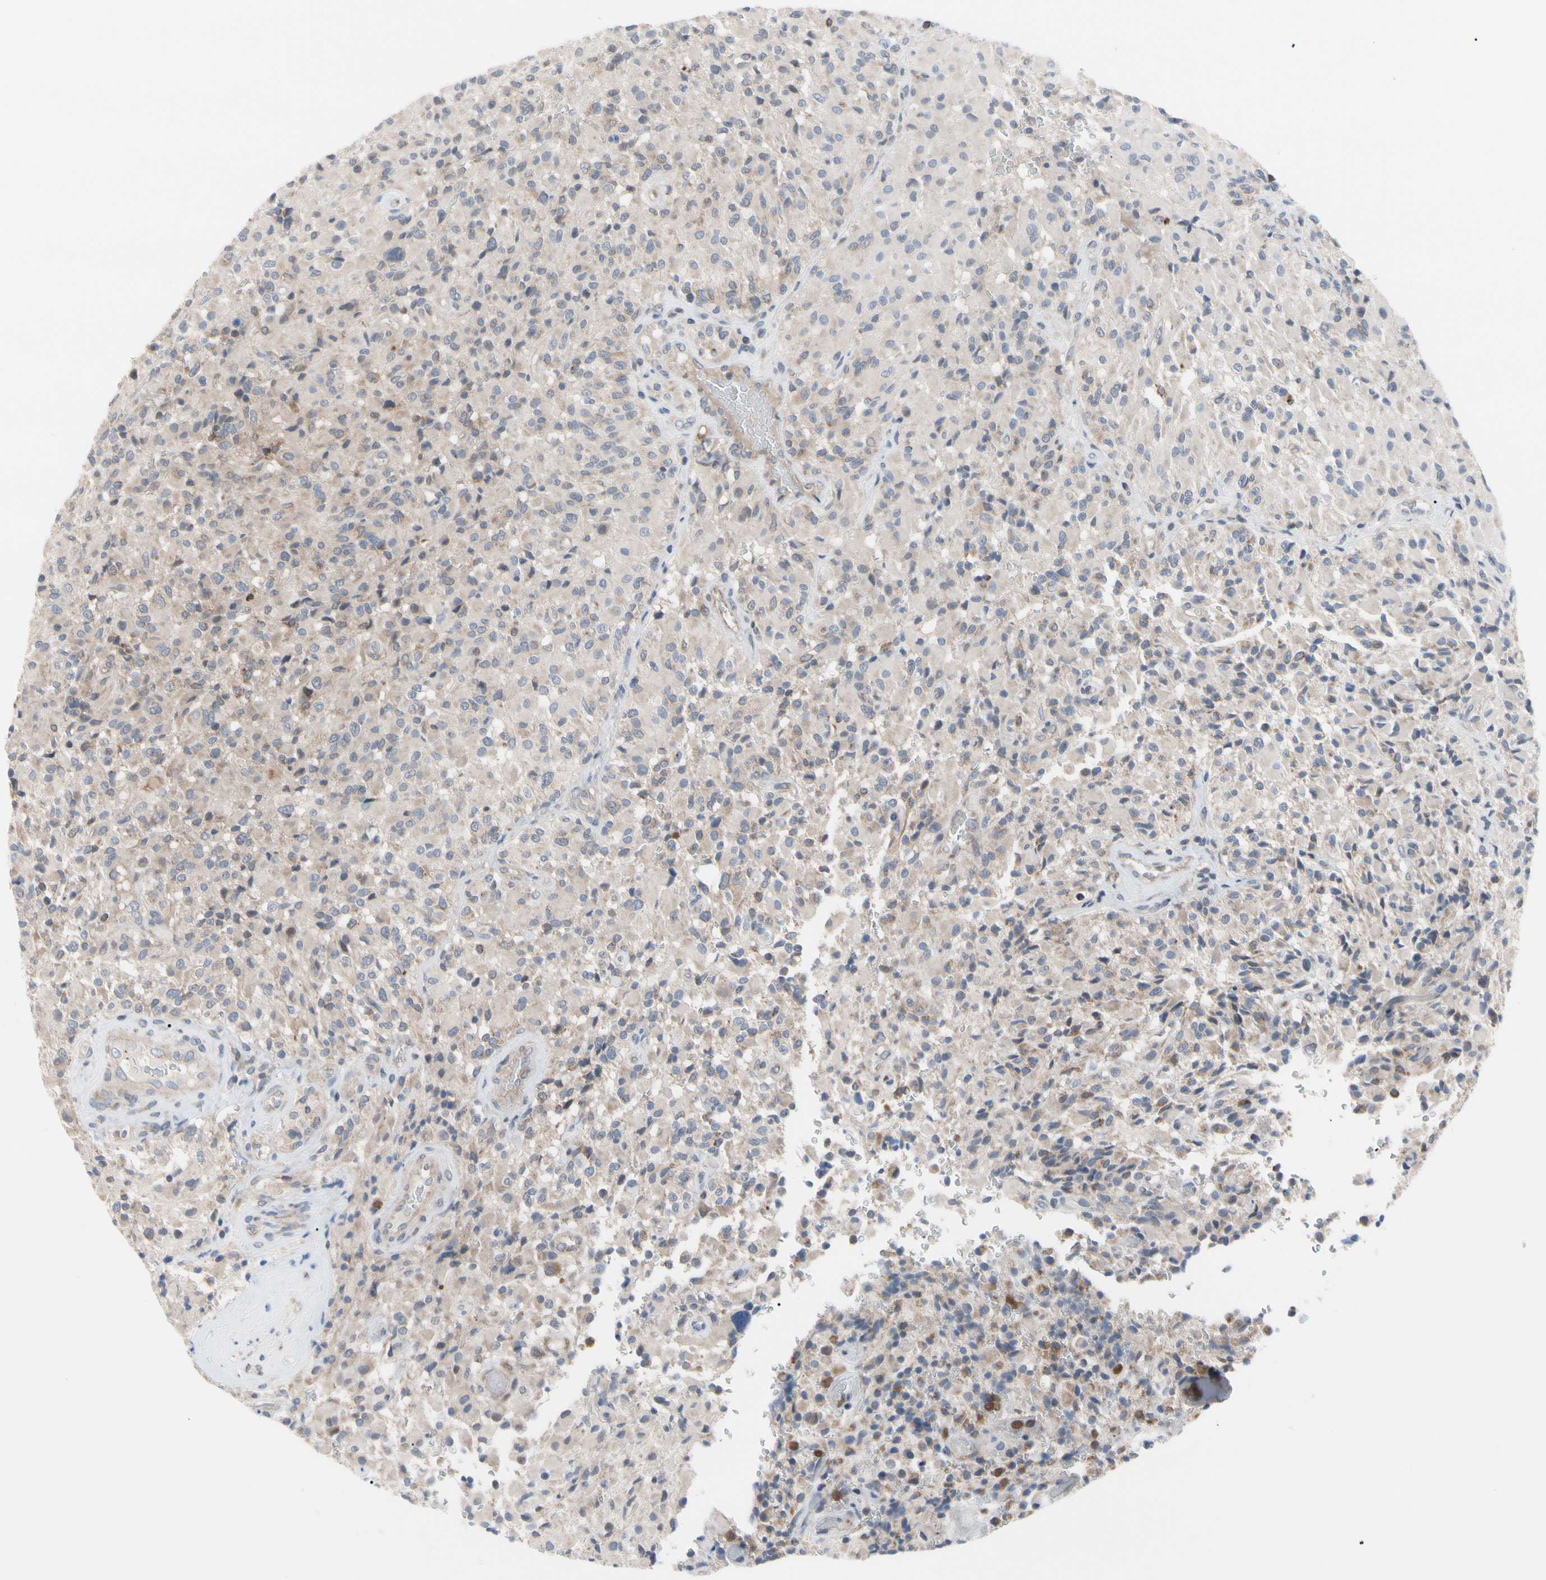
{"staining": {"intensity": "weak", "quantity": "<25%", "location": "cytoplasmic/membranous"}, "tissue": "glioma", "cell_type": "Tumor cells", "image_type": "cancer", "snomed": [{"axis": "morphology", "description": "Glioma, malignant, High grade"}, {"axis": "topography", "description": "Brain"}], "caption": "This is a micrograph of immunohistochemistry (IHC) staining of high-grade glioma (malignant), which shows no positivity in tumor cells.", "gene": "MCL1", "patient": {"sex": "male", "age": 71}}